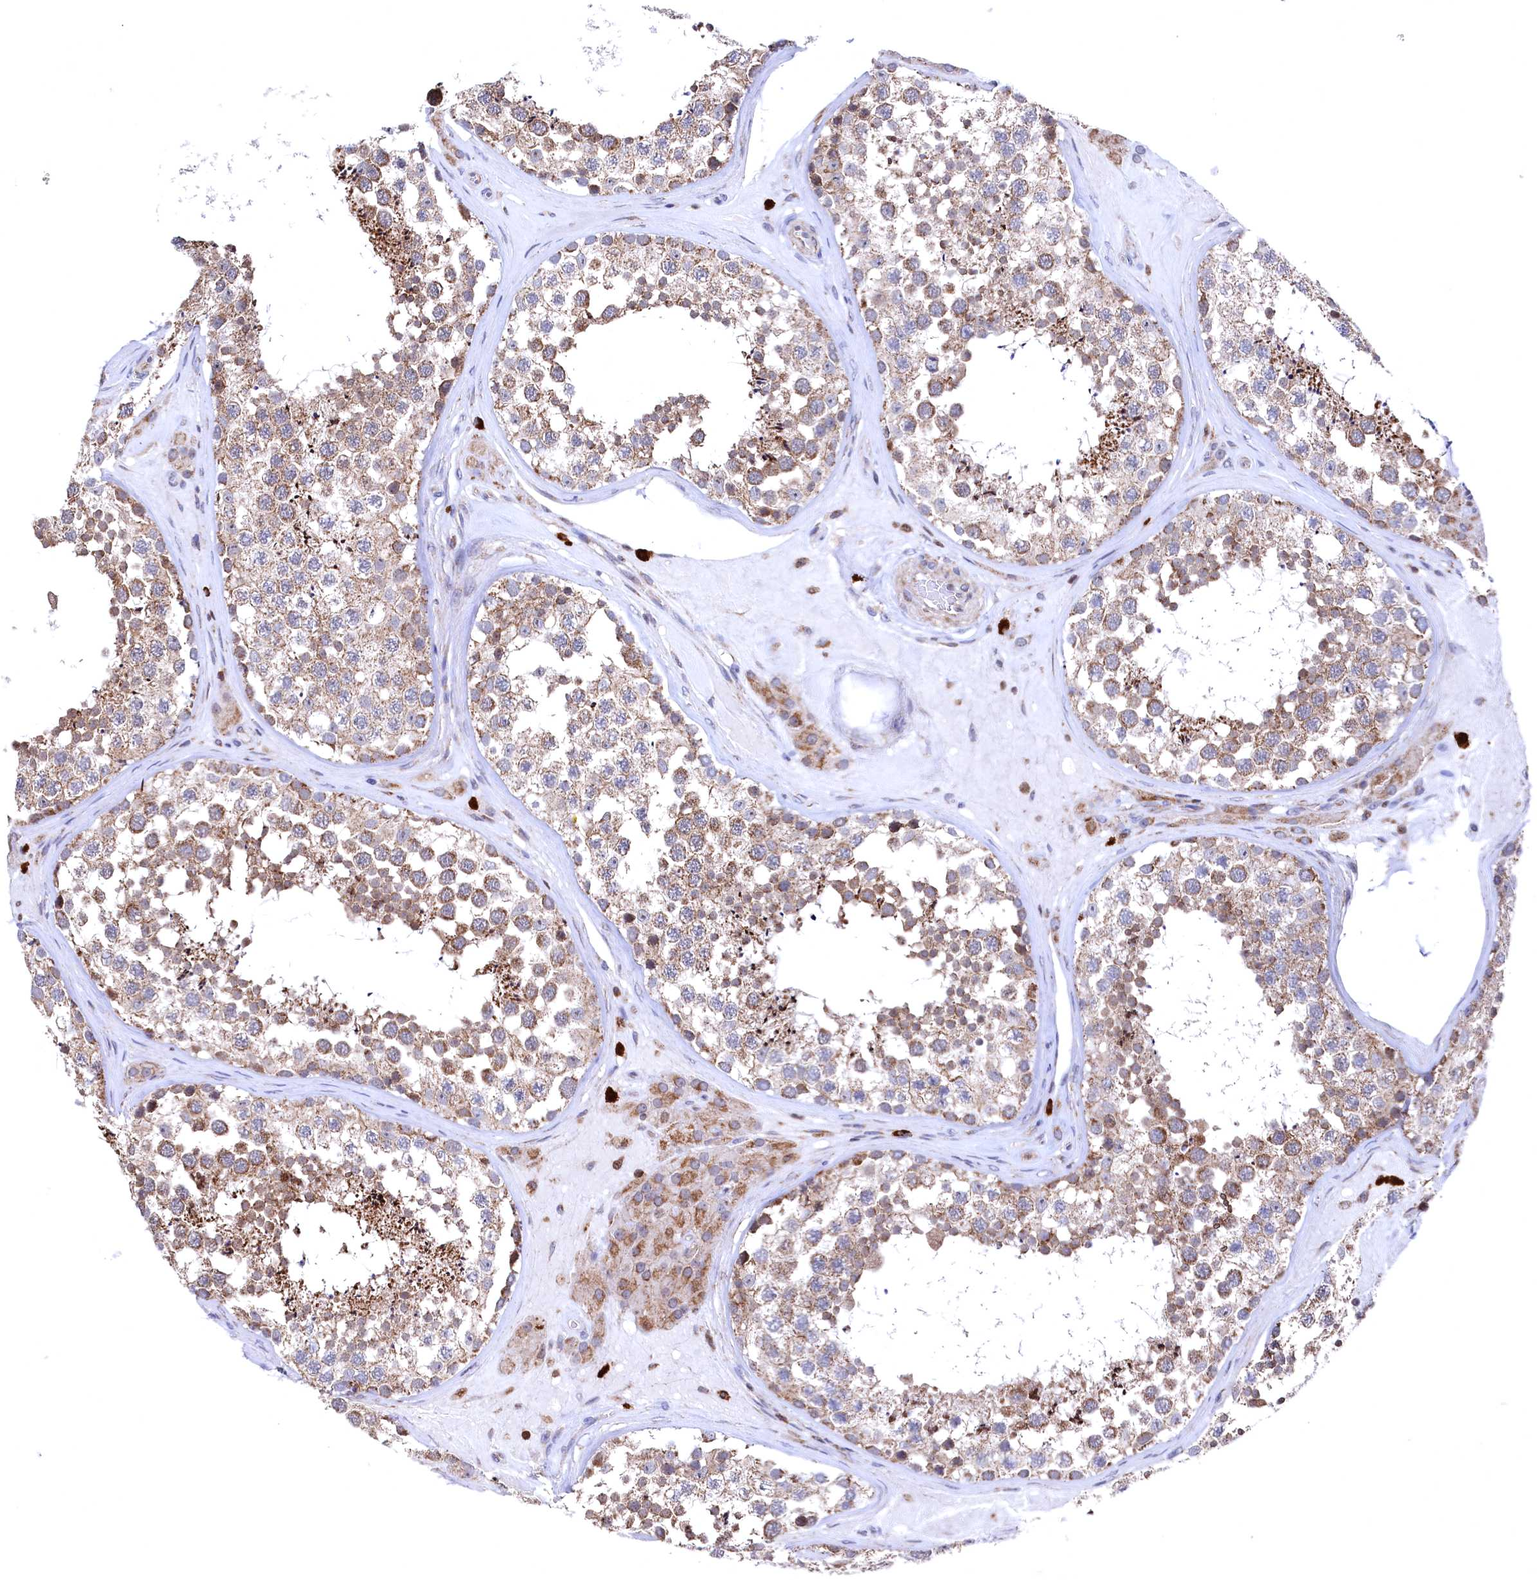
{"staining": {"intensity": "moderate", "quantity": ">75%", "location": "cytoplasmic/membranous"}, "tissue": "testis", "cell_type": "Cells in seminiferous ducts", "image_type": "normal", "snomed": [{"axis": "morphology", "description": "Normal tissue, NOS"}, {"axis": "topography", "description": "Testis"}], "caption": "Normal testis reveals moderate cytoplasmic/membranous expression in about >75% of cells in seminiferous ducts, visualized by immunohistochemistry. Using DAB (brown) and hematoxylin (blue) stains, captured at high magnification using brightfield microscopy.", "gene": "CHCHD1", "patient": {"sex": "male", "age": 46}}